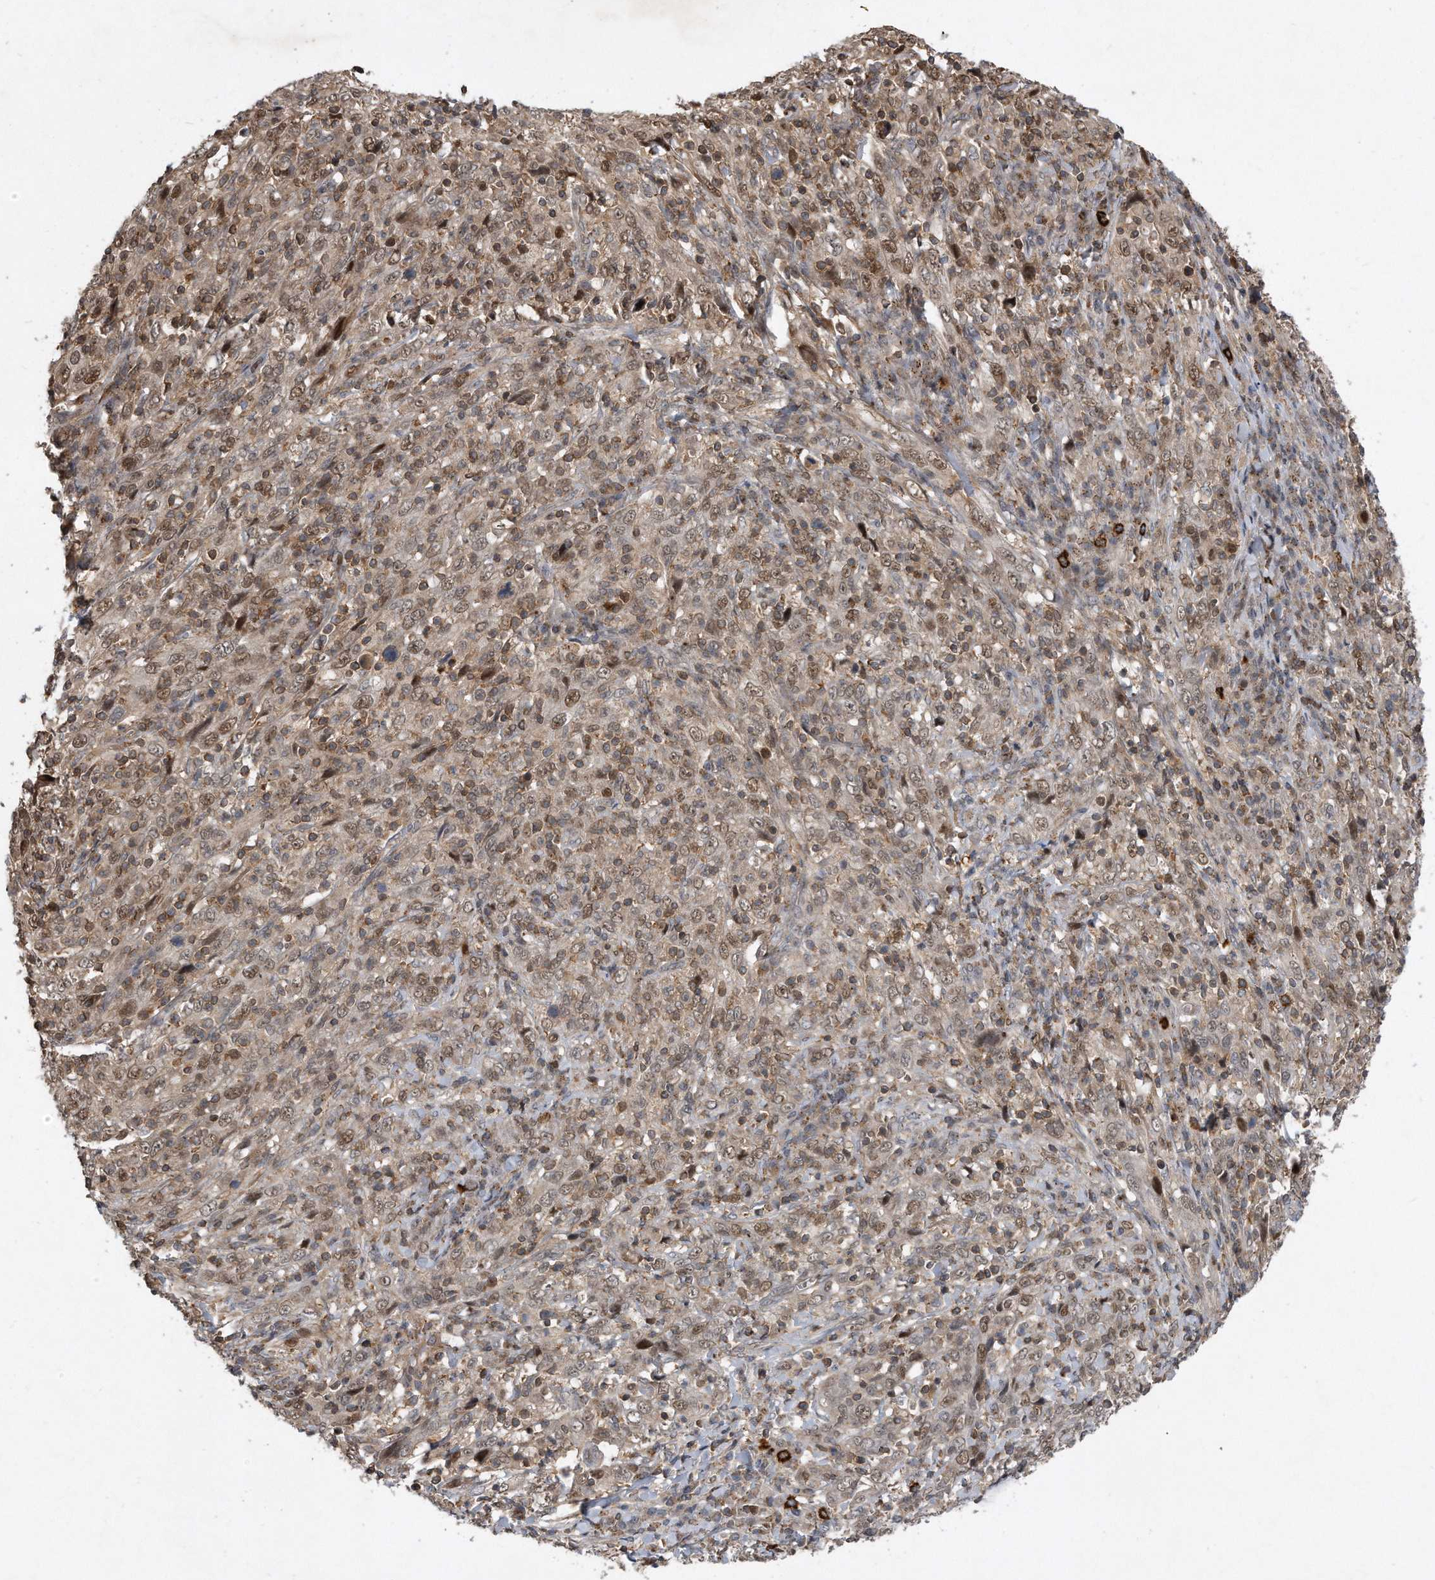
{"staining": {"intensity": "moderate", "quantity": "25%-75%", "location": "nuclear"}, "tissue": "cervical cancer", "cell_type": "Tumor cells", "image_type": "cancer", "snomed": [{"axis": "morphology", "description": "Squamous cell carcinoma, NOS"}, {"axis": "topography", "description": "Cervix"}], "caption": "Cervical cancer (squamous cell carcinoma) stained with a brown dye displays moderate nuclear positive staining in approximately 25%-75% of tumor cells.", "gene": "PGBD2", "patient": {"sex": "female", "age": 46}}